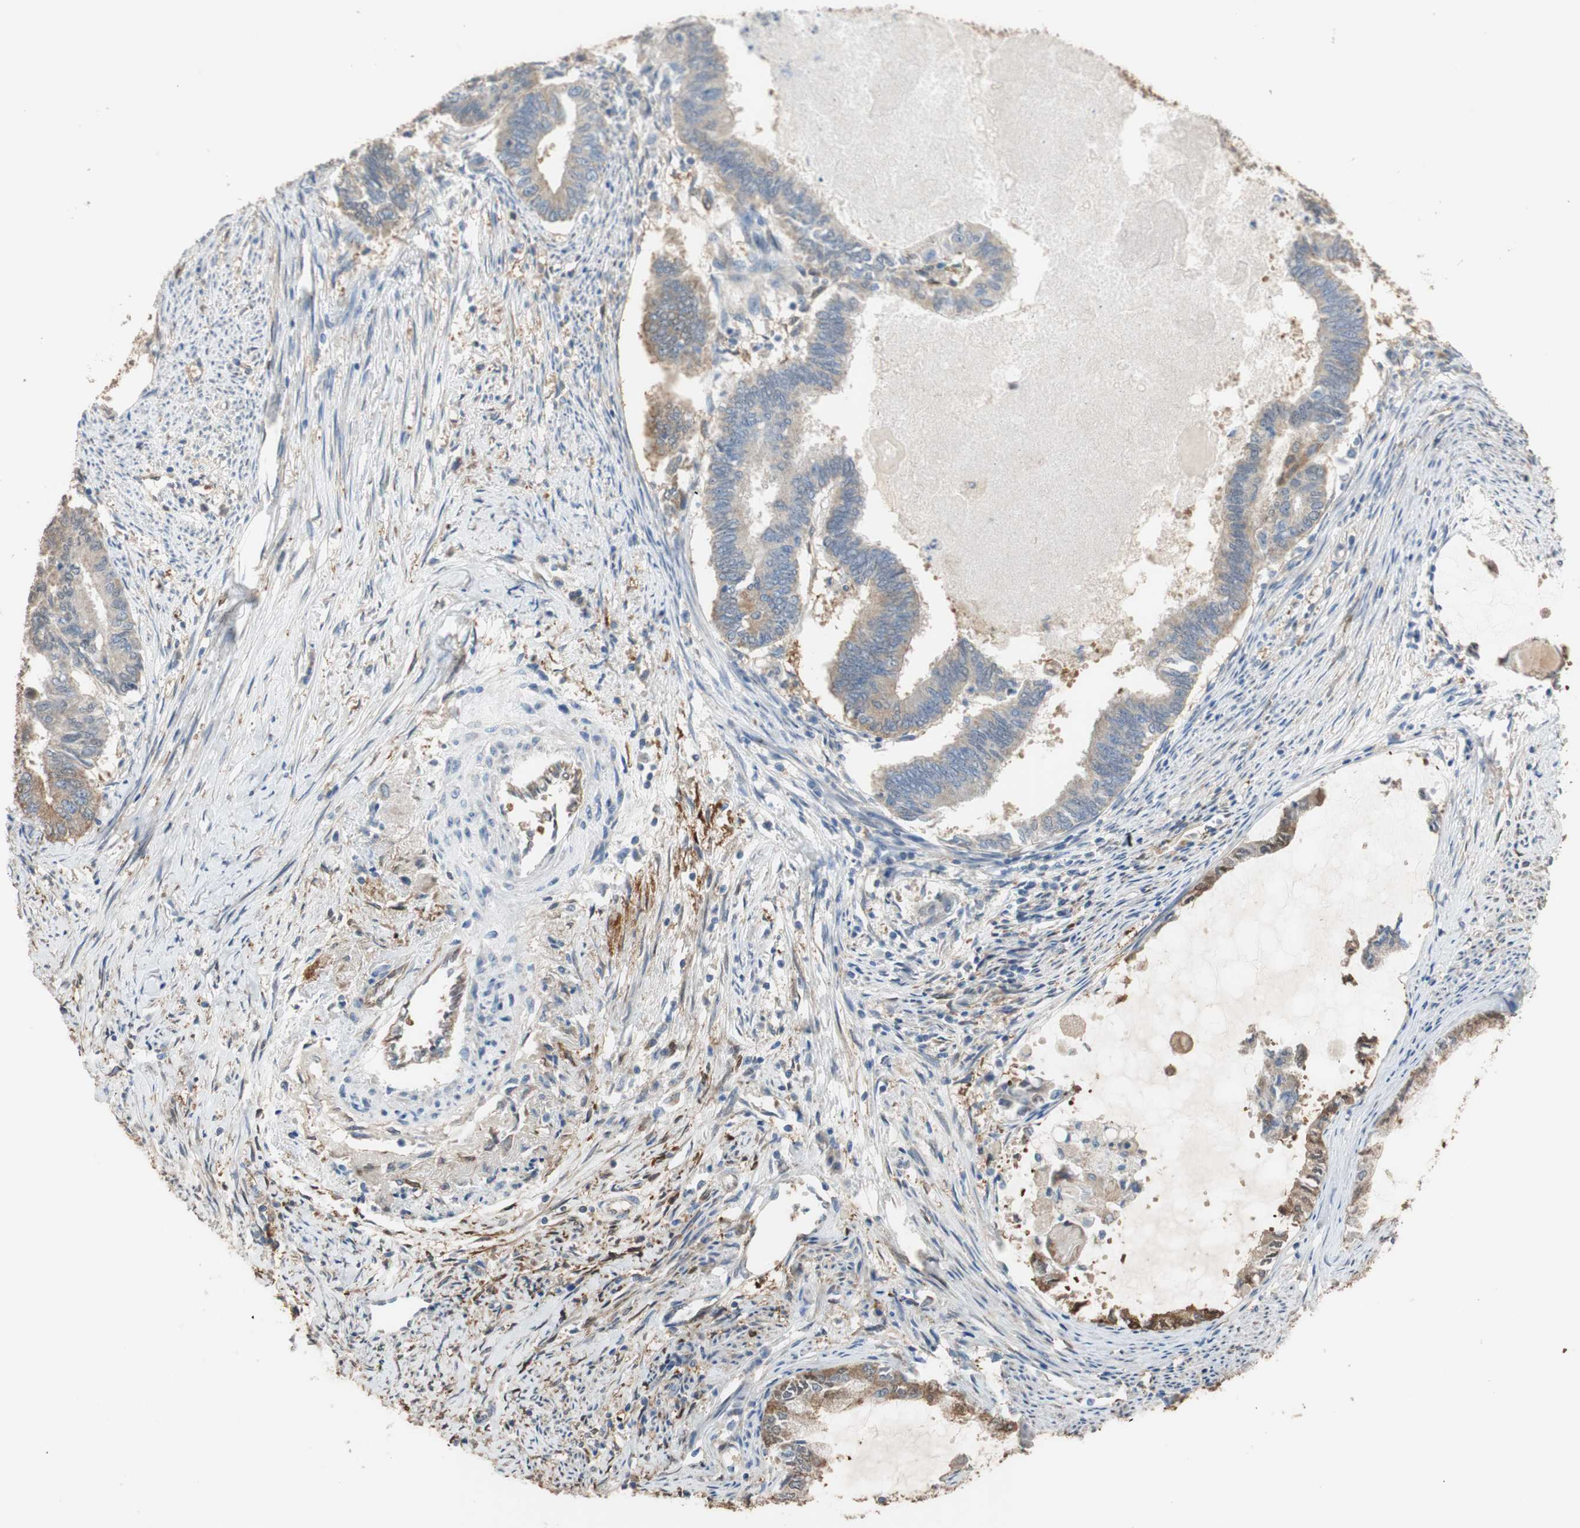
{"staining": {"intensity": "moderate", "quantity": ">75%", "location": "cytoplasmic/membranous"}, "tissue": "endometrial cancer", "cell_type": "Tumor cells", "image_type": "cancer", "snomed": [{"axis": "morphology", "description": "Adenocarcinoma, NOS"}, {"axis": "topography", "description": "Endometrium"}], "caption": "The image exhibits a brown stain indicating the presence of a protein in the cytoplasmic/membranous of tumor cells in endometrial adenocarcinoma. (DAB (3,3'-diaminobenzidine) = brown stain, brightfield microscopy at high magnification).", "gene": "ALDH1A2", "patient": {"sex": "female", "age": 86}}